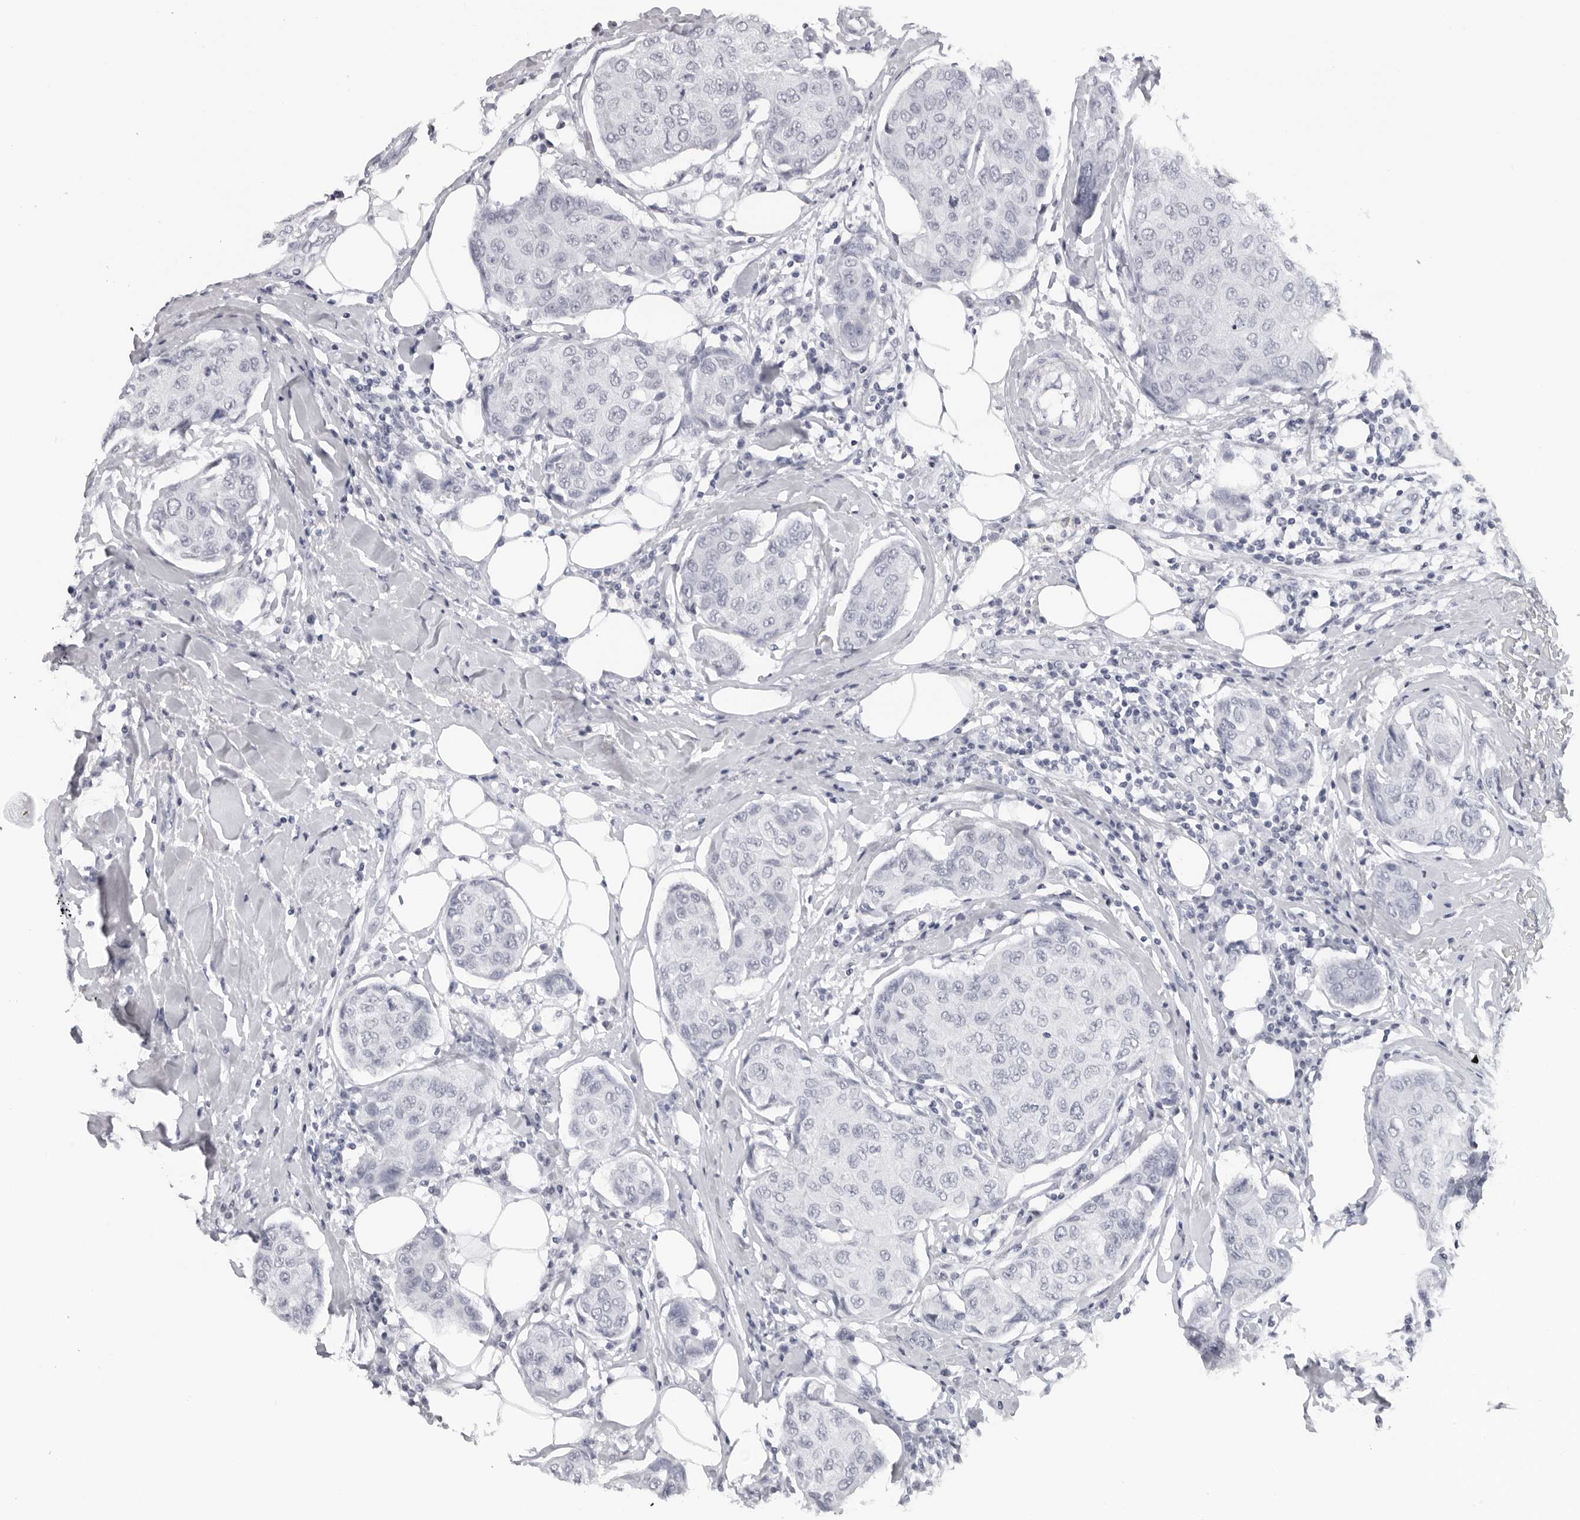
{"staining": {"intensity": "negative", "quantity": "none", "location": "none"}, "tissue": "breast cancer", "cell_type": "Tumor cells", "image_type": "cancer", "snomed": [{"axis": "morphology", "description": "Duct carcinoma"}, {"axis": "topography", "description": "Breast"}], "caption": "A micrograph of human infiltrating ductal carcinoma (breast) is negative for staining in tumor cells. (DAB immunohistochemistry (IHC), high magnification).", "gene": "ESPN", "patient": {"sex": "female", "age": 80}}